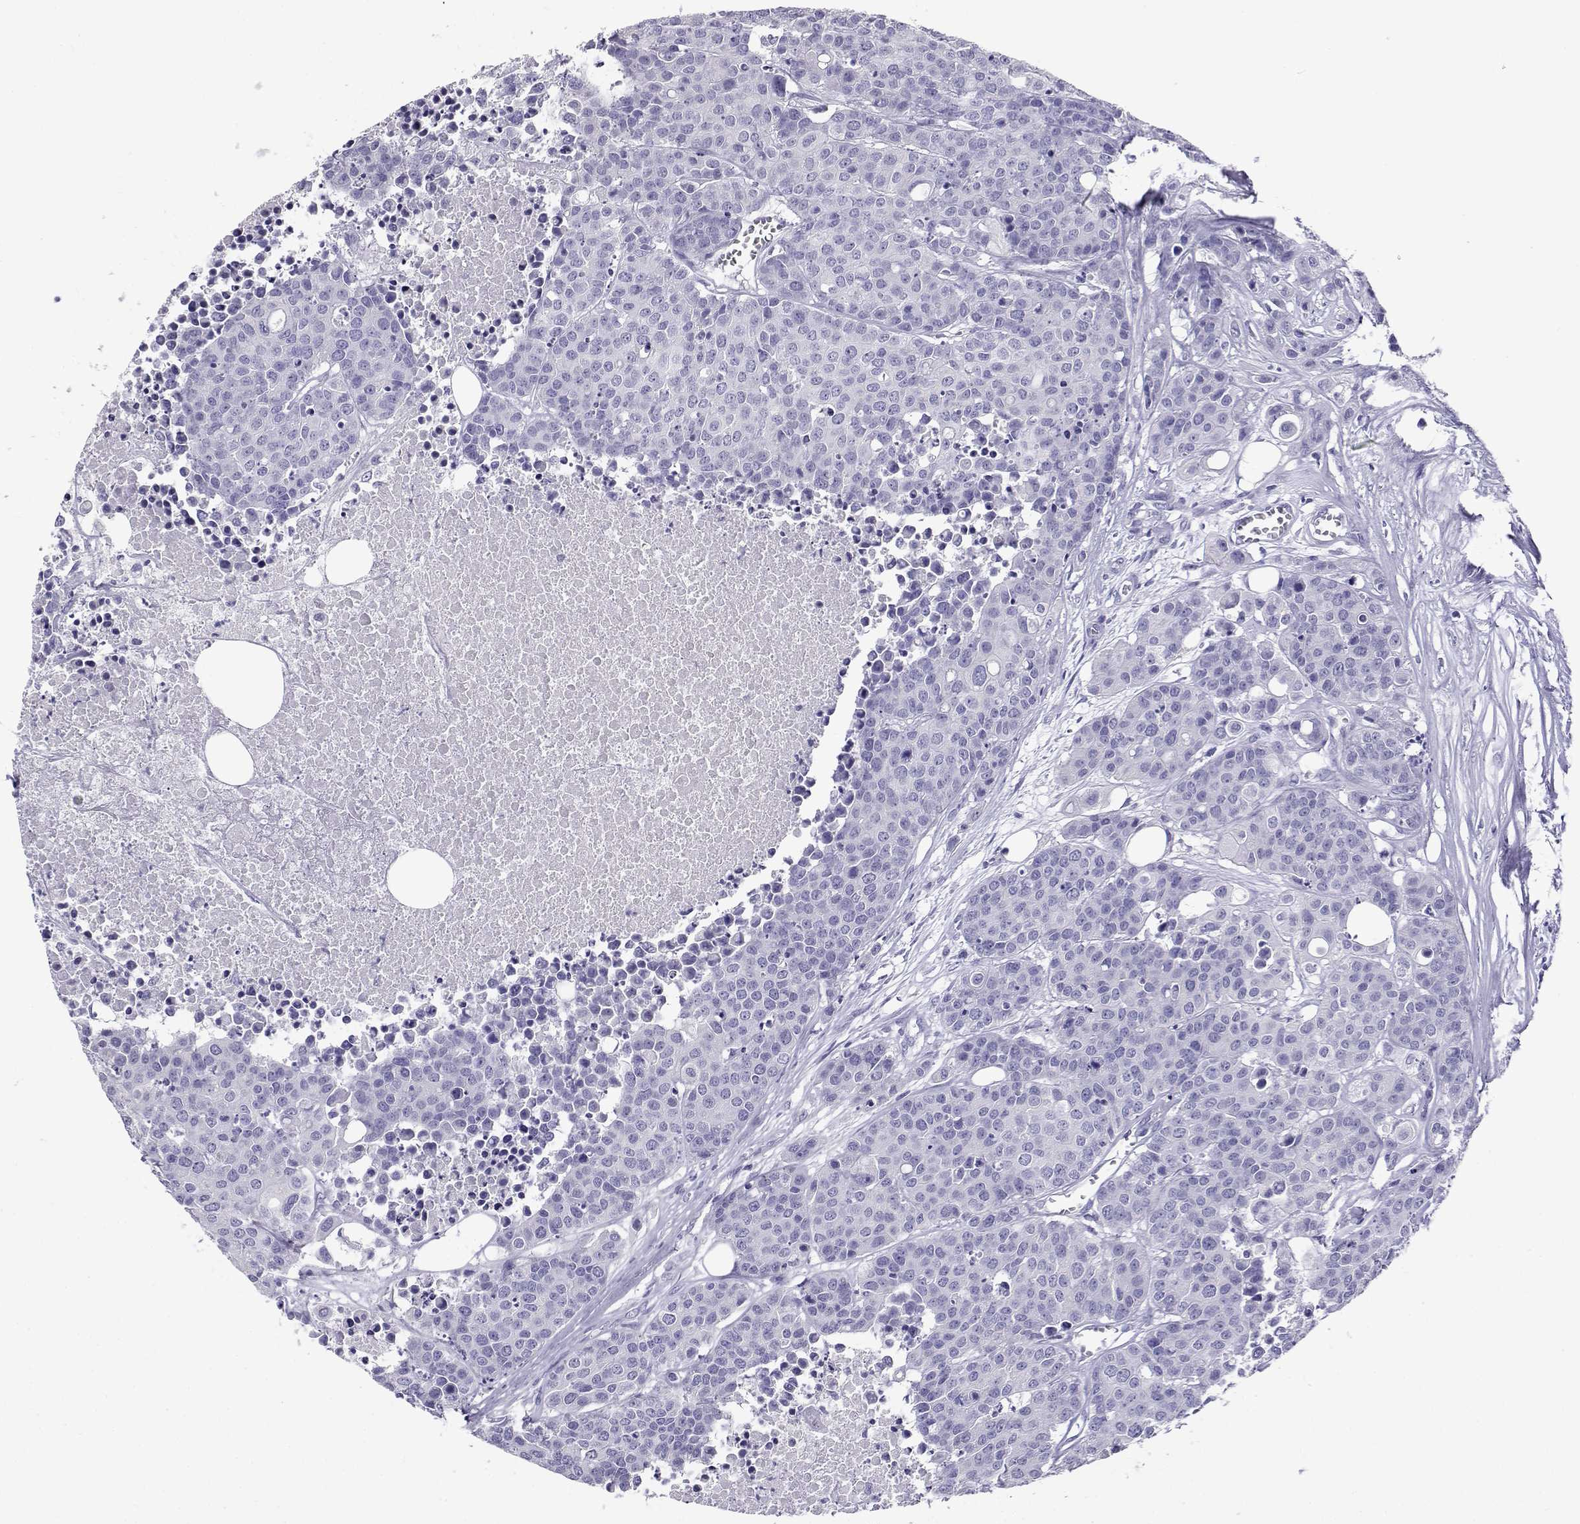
{"staining": {"intensity": "negative", "quantity": "none", "location": "none"}, "tissue": "carcinoid", "cell_type": "Tumor cells", "image_type": "cancer", "snomed": [{"axis": "morphology", "description": "Carcinoid, malignant, NOS"}, {"axis": "topography", "description": "Colon"}], "caption": "Human carcinoid (malignant) stained for a protein using immunohistochemistry (IHC) shows no staining in tumor cells.", "gene": "CABS1", "patient": {"sex": "male", "age": 81}}